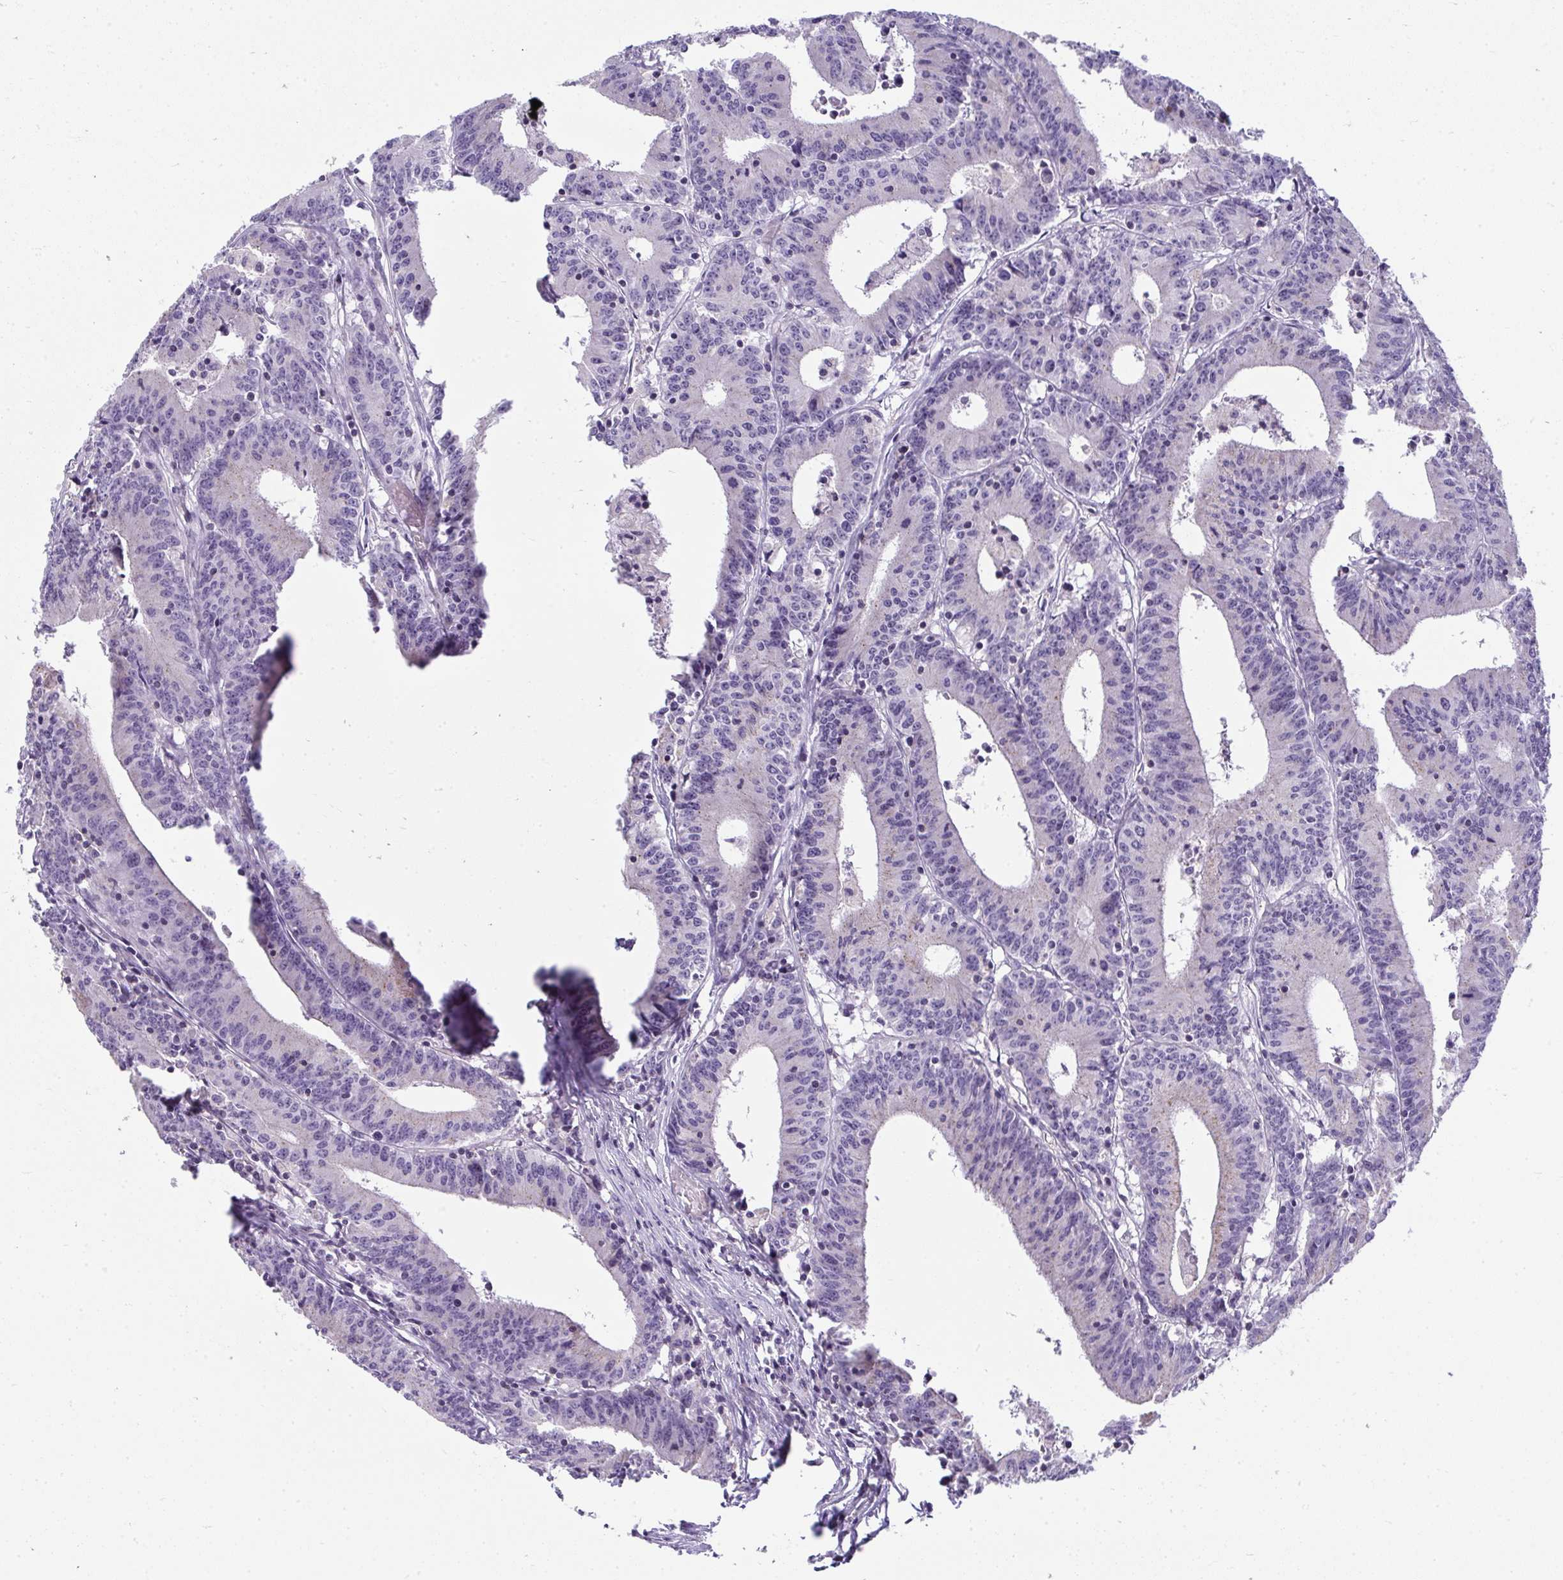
{"staining": {"intensity": "negative", "quantity": "none", "location": "none"}, "tissue": "colorectal cancer", "cell_type": "Tumor cells", "image_type": "cancer", "snomed": [{"axis": "morphology", "description": "Adenocarcinoma, NOS"}, {"axis": "topography", "description": "Colon"}], "caption": "High power microscopy photomicrograph of an immunohistochemistry (IHC) image of colorectal cancer, revealing no significant expression in tumor cells. The staining was performed using DAB to visualize the protein expression in brown, while the nuclei were stained in blue with hematoxylin (Magnification: 20x).", "gene": "VPS4B", "patient": {"sex": "female", "age": 78}}